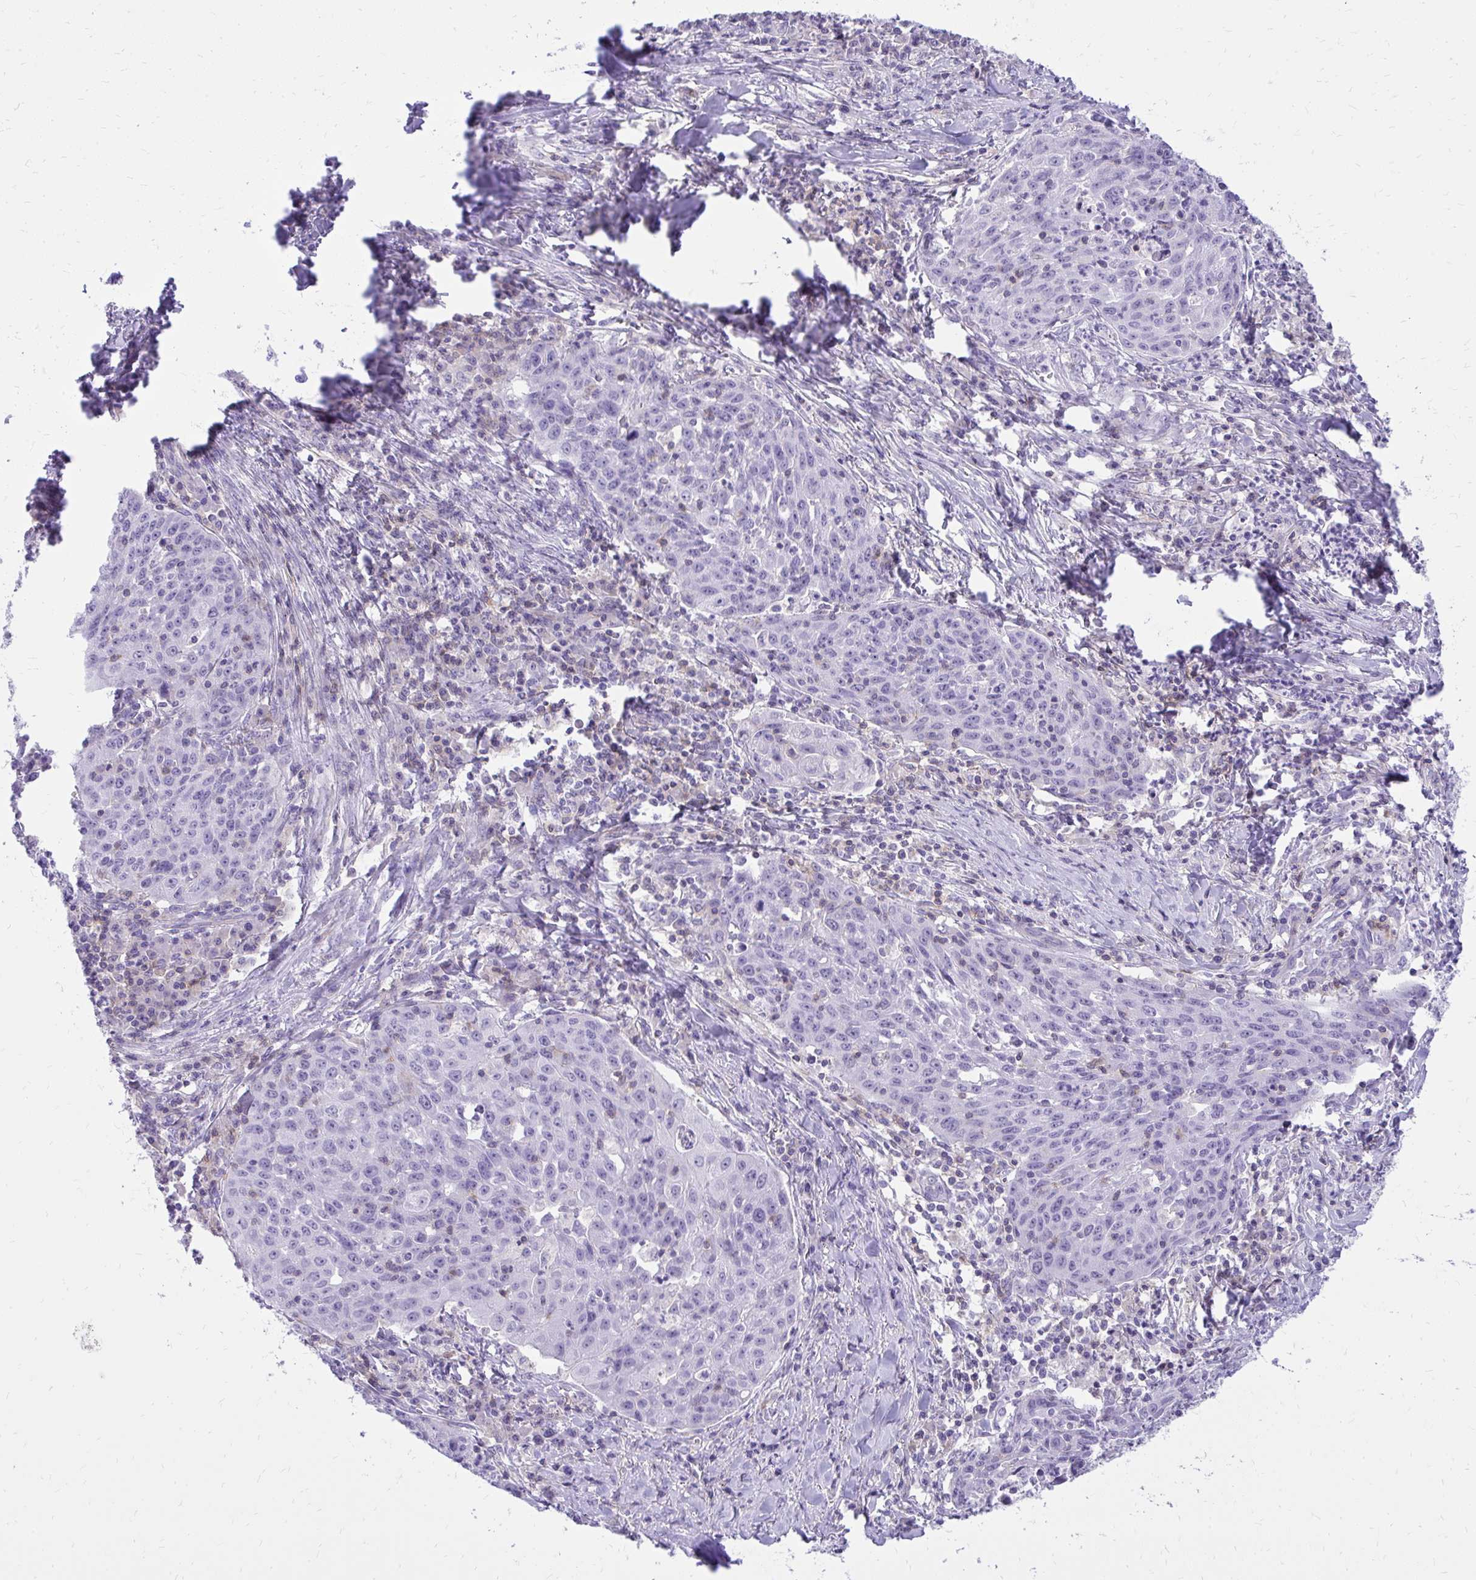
{"staining": {"intensity": "negative", "quantity": "none", "location": "none"}, "tissue": "lung cancer", "cell_type": "Tumor cells", "image_type": "cancer", "snomed": [{"axis": "morphology", "description": "Squamous cell carcinoma, NOS"}, {"axis": "morphology", "description": "Squamous cell carcinoma, metastatic, NOS"}, {"axis": "topography", "description": "Bronchus"}, {"axis": "topography", "description": "Lung"}], "caption": "The immunohistochemistry image has no significant staining in tumor cells of lung cancer (squamous cell carcinoma) tissue.", "gene": "GPRIN3", "patient": {"sex": "male", "age": 62}}